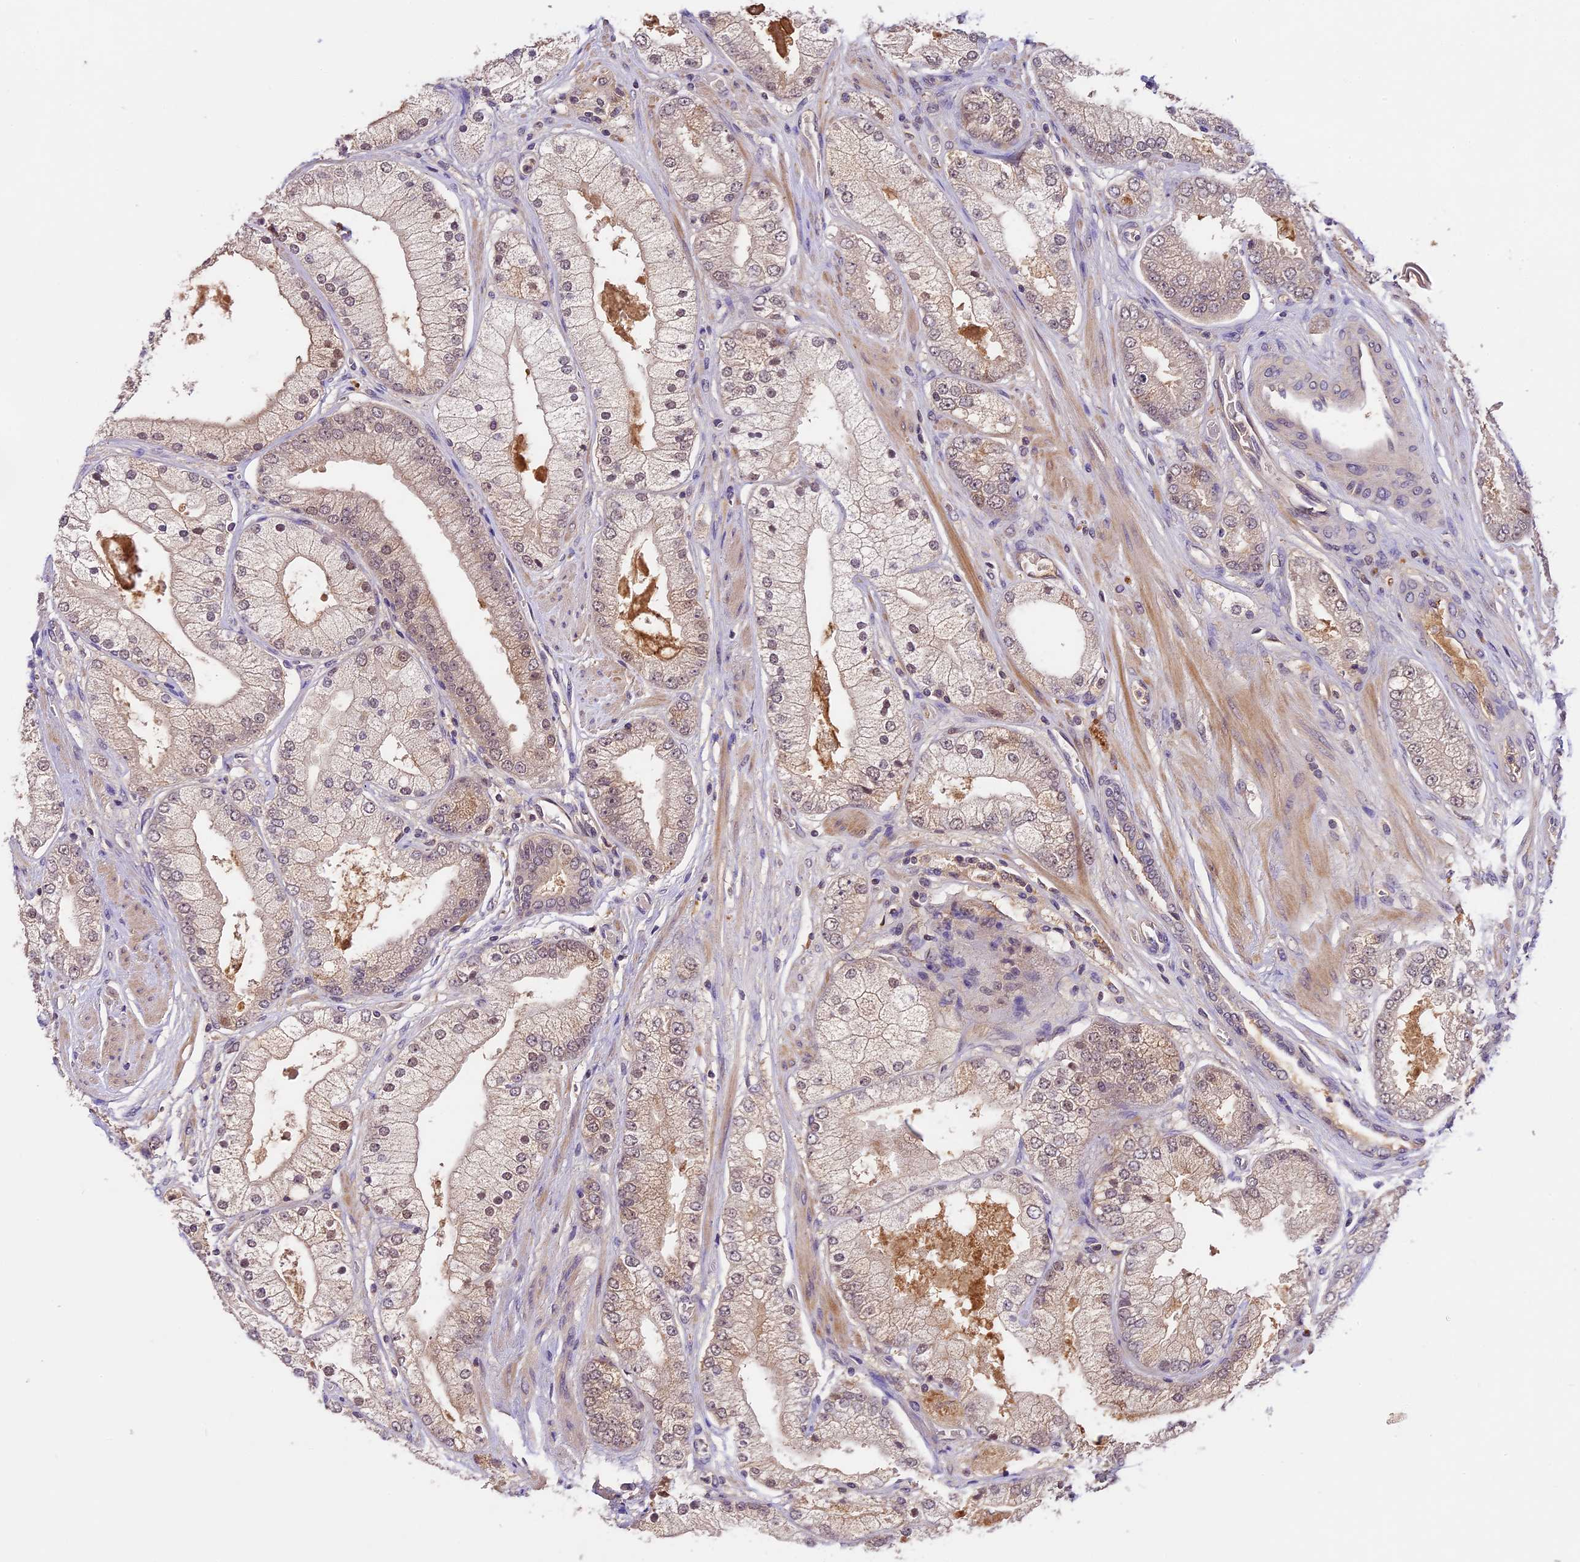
{"staining": {"intensity": "weak", "quantity": "25%-75%", "location": "cytoplasmic/membranous,nuclear"}, "tissue": "prostate cancer", "cell_type": "Tumor cells", "image_type": "cancer", "snomed": [{"axis": "morphology", "description": "Adenocarcinoma, High grade"}, {"axis": "topography", "description": "Prostate"}], "caption": "This histopathology image reveals immunohistochemistry staining of human prostate cancer (high-grade adenocarcinoma), with low weak cytoplasmic/membranous and nuclear staining in about 25%-75% of tumor cells.", "gene": "ATP10A", "patient": {"sex": "male", "age": 58}}